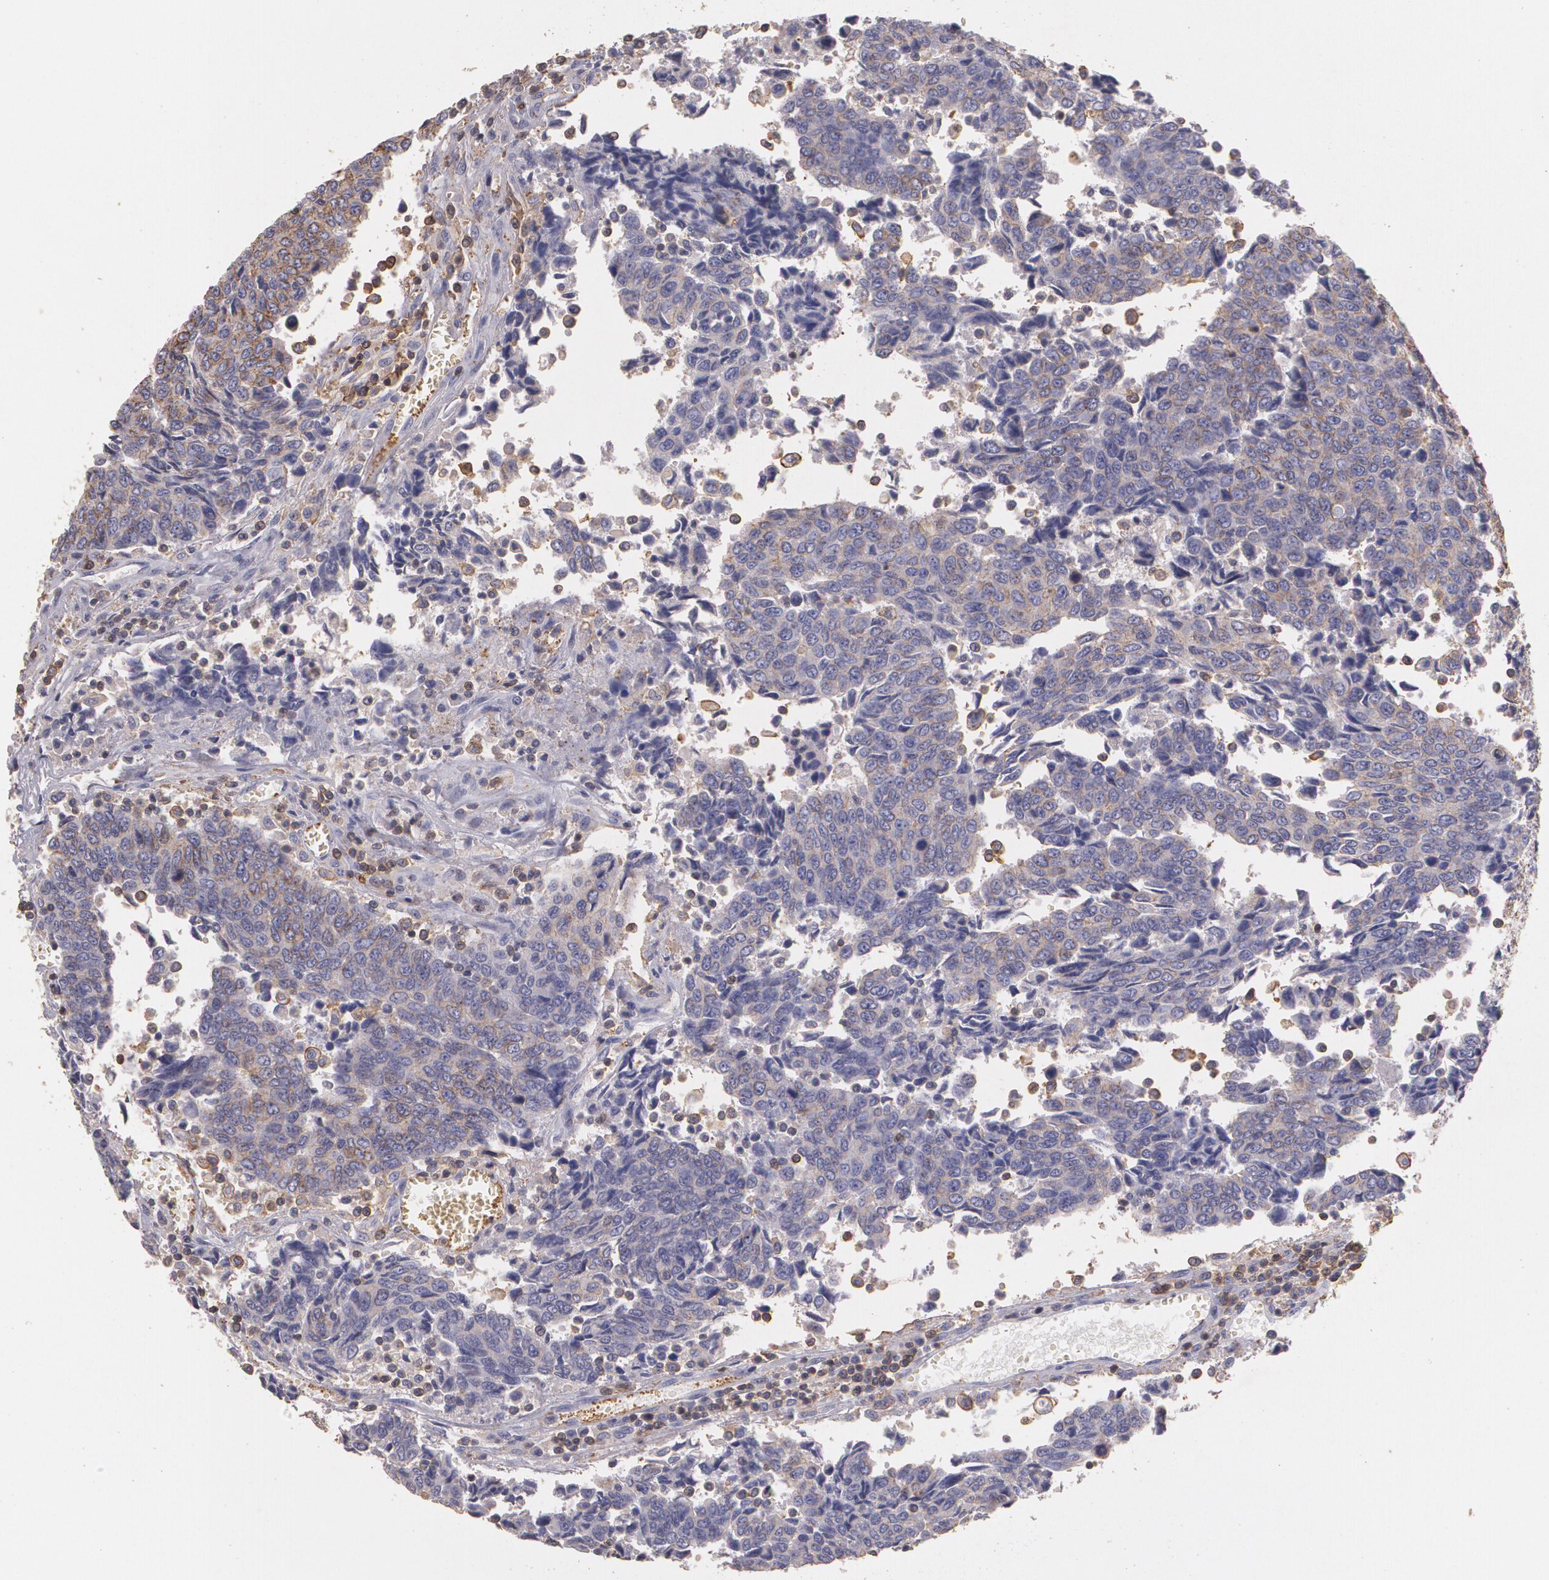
{"staining": {"intensity": "weak", "quantity": "25%-75%", "location": "cytoplasmic/membranous"}, "tissue": "urothelial cancer", "cell_type": "Tumor cells", "image_type": "cancer", "snomed": [{"axis": "morphology", "description": "Urothelial carcinoma, High grade"}, {"axis": "topography", "description": "Urinary bladder"}], "caption": "Protein staining by immunohistochemistry exhibits weak cytoplasmic/membranous staining in approximately 25%-75% of tumor cells in urothelial cancer.", "gene": "TGFBR1", "patient": {"sex": "male", "age": 86}}